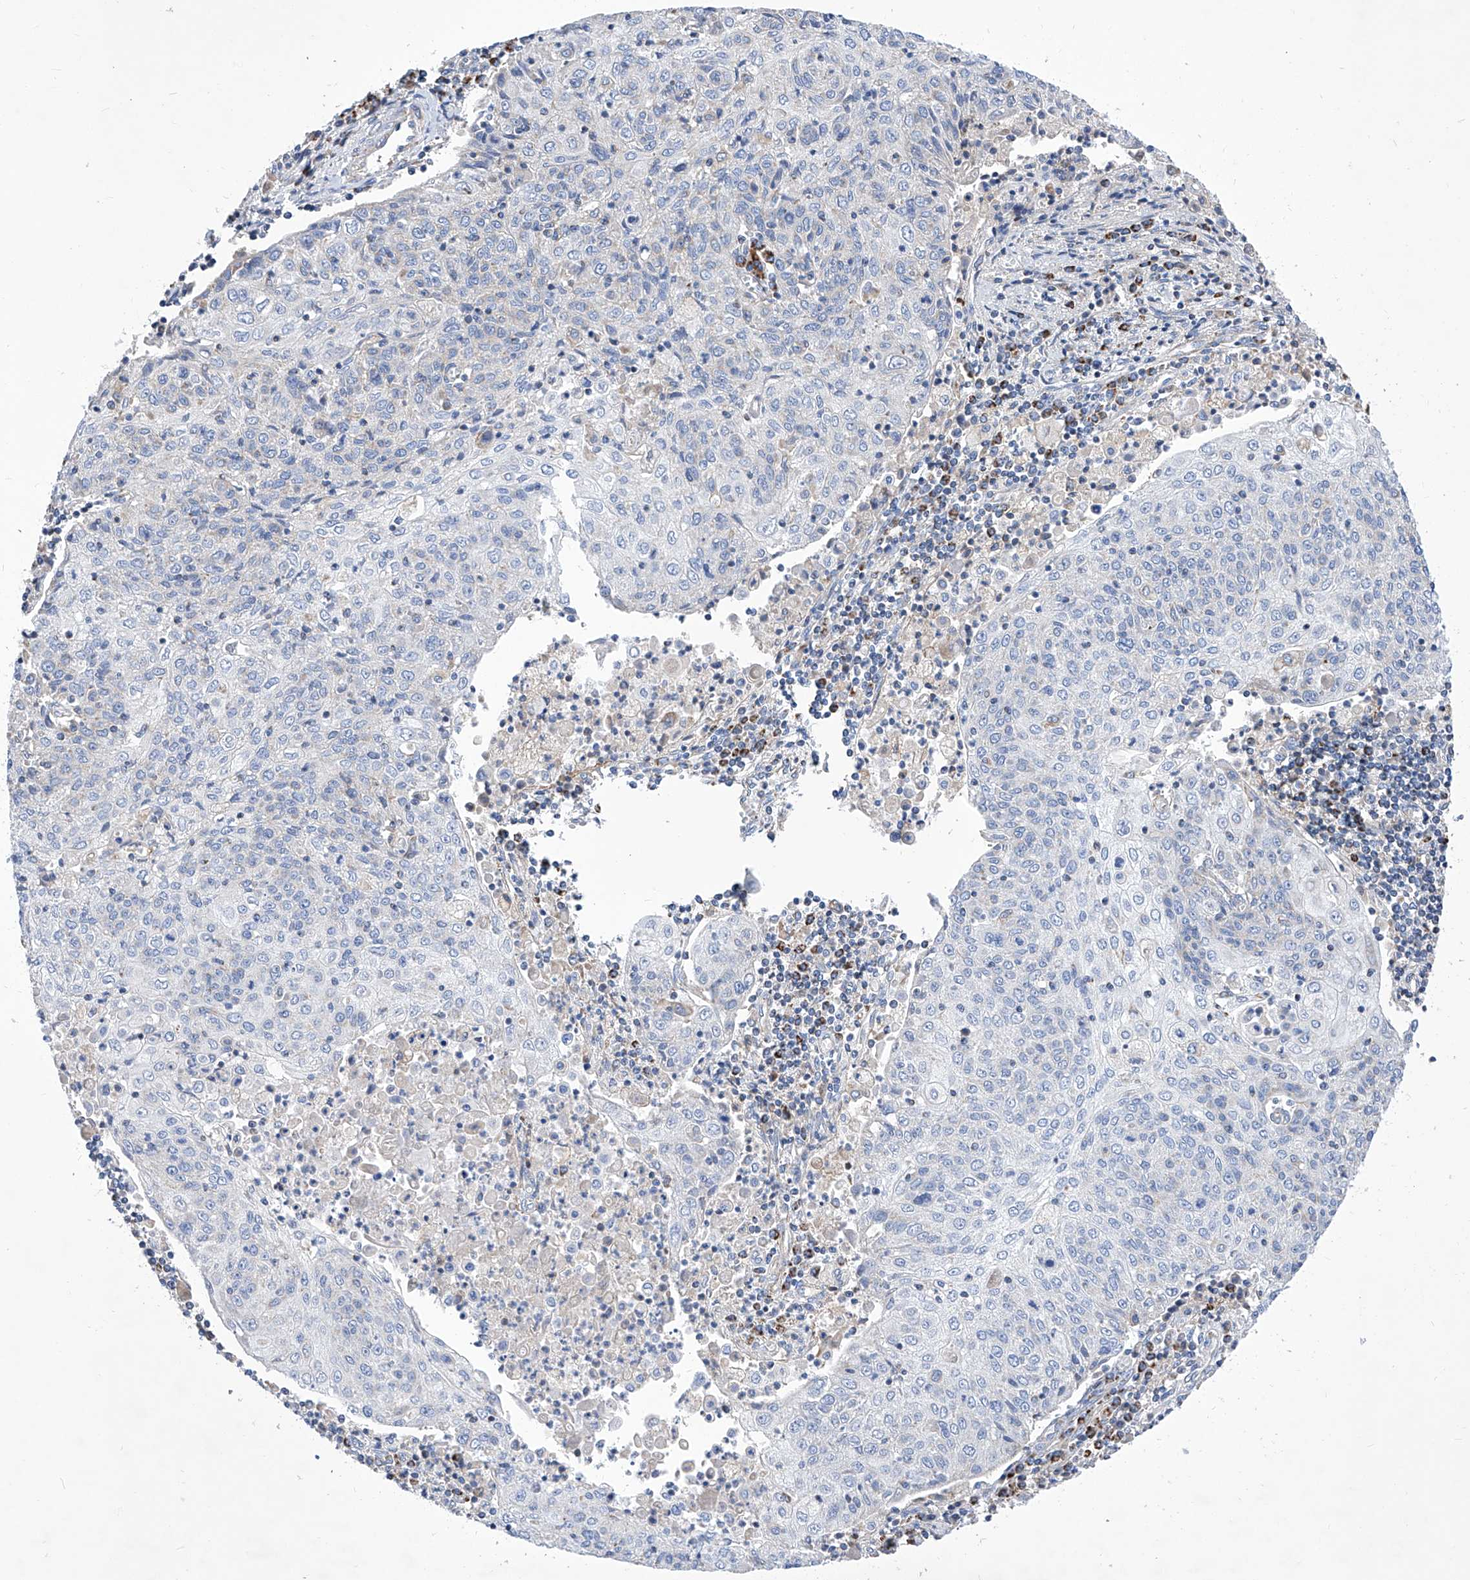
{"staining": {"intensity": "negative", "quantity": "none", "location": "none"}, "tissue": "cervical cancer", "cell_type": "Tumor cells", "image_type": "cancer", "snomed": [{"axis": "morphology", "description": "Squamous cell carcinoma, NOS"}, {"axis": "topography", "description": "Cervix"}], "caption": "High power microscopy histopathology image of an immunohistochemistry (IHC) micrograph of cervical cancer (squamous cell carcinoma), revealing no significant positivity in tumor cells.", "gene": "HRNR", "patient": {"sex": "female", "age": 48}}